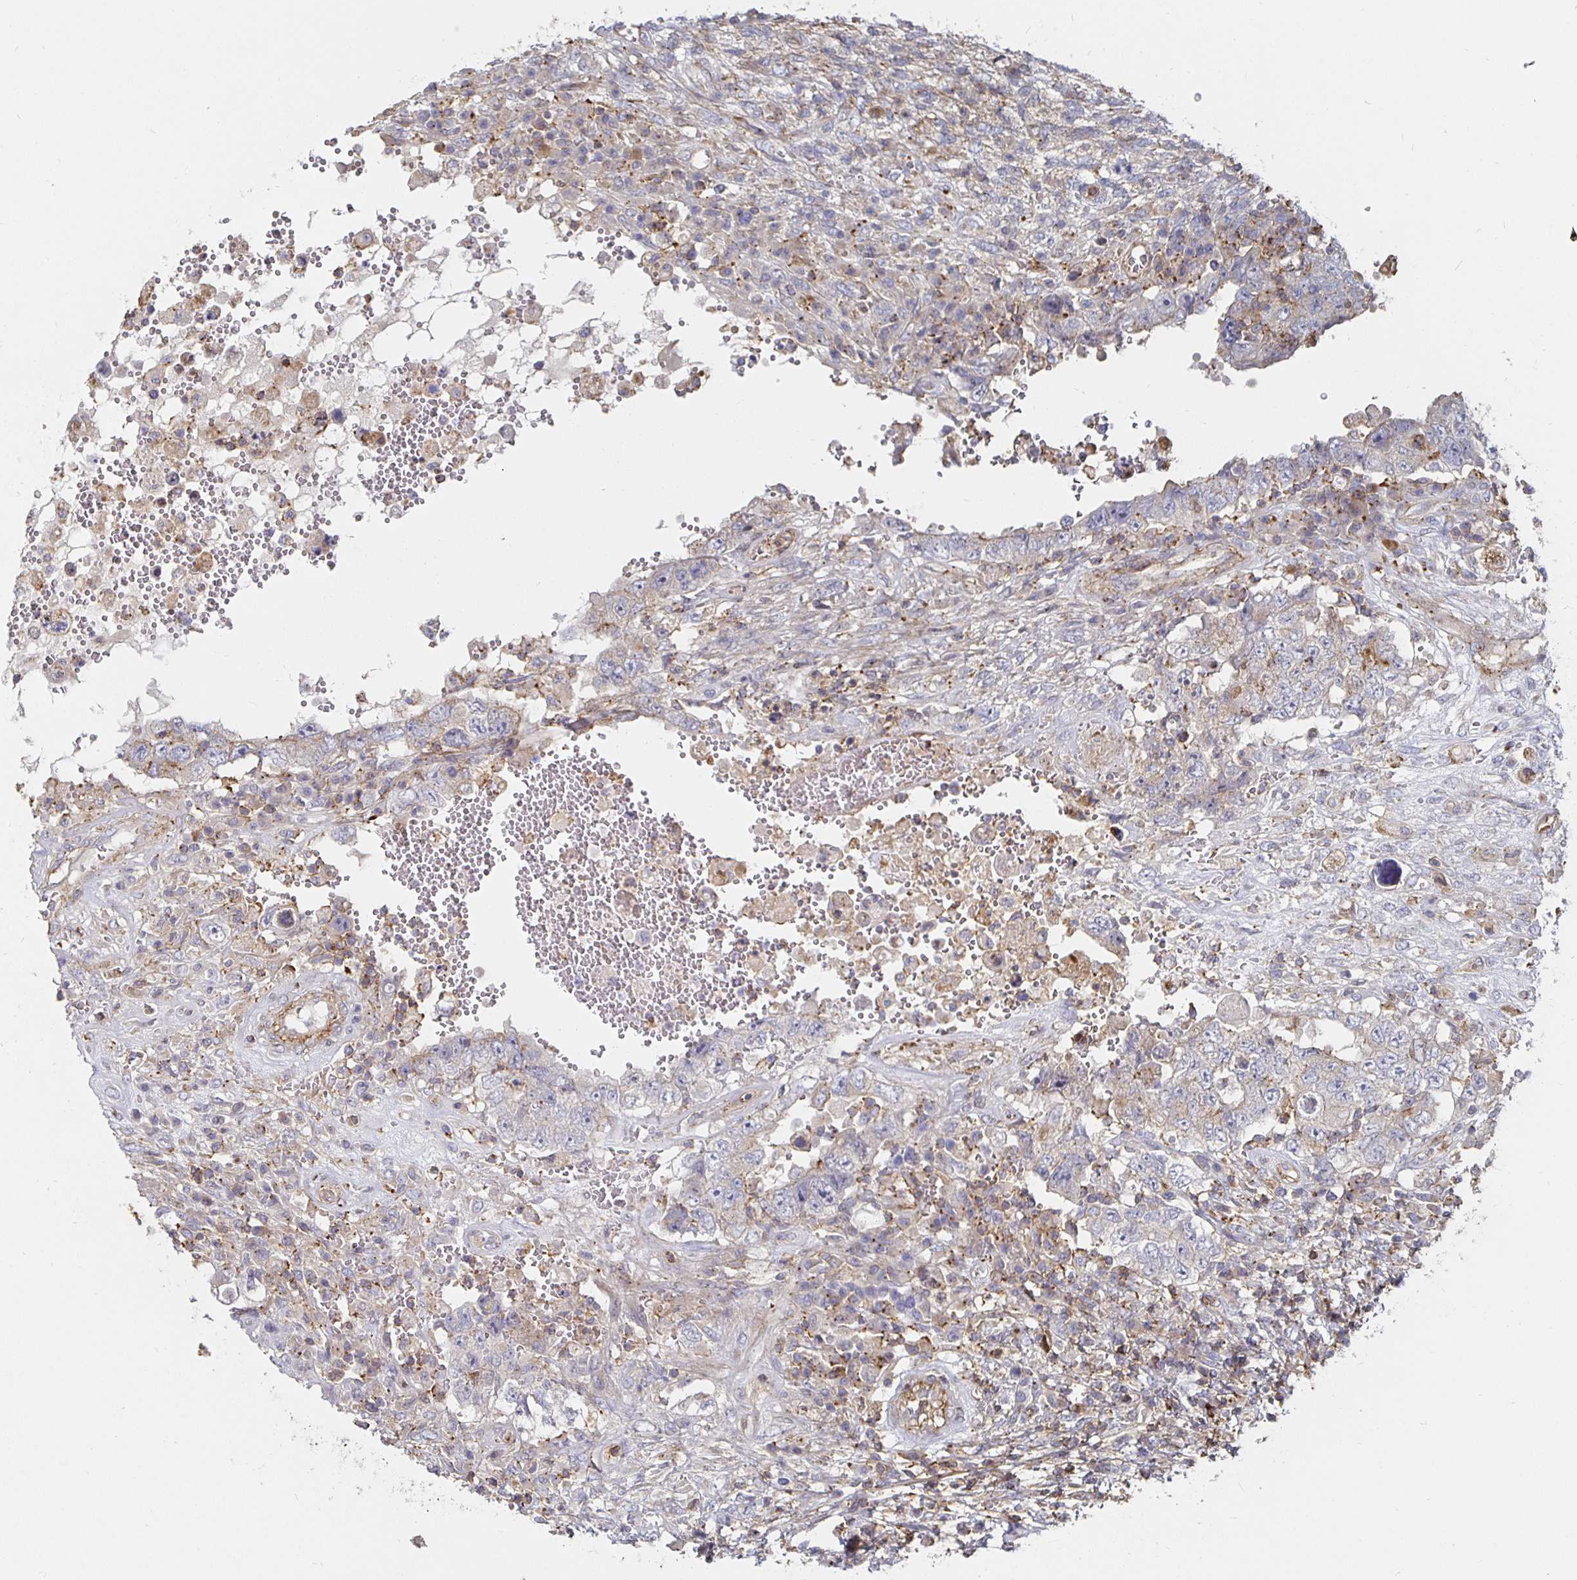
{"staining": {"intensity": "moderate", "quantity": "<25%", "location": "cytoplasmic/membranous"}, "tissue": "testis cancer", "cell_type": "Tumor cells", "image_type": "cancer", "snomed": [{"axis": "morphology", "description": "Carcinoma, Embryonal, NOS"}, {"axis": "topography", "description": "Testis"}], "caption": "This histopathology image displays immunohistochemistry staining of testis cancer (embryonal carcinoma), with low moderate cytoplasmic/membranous positivity in about <25% of tumor cells.", "gene": "GJA4", "patient": {"sex": "male", "age": 26}}